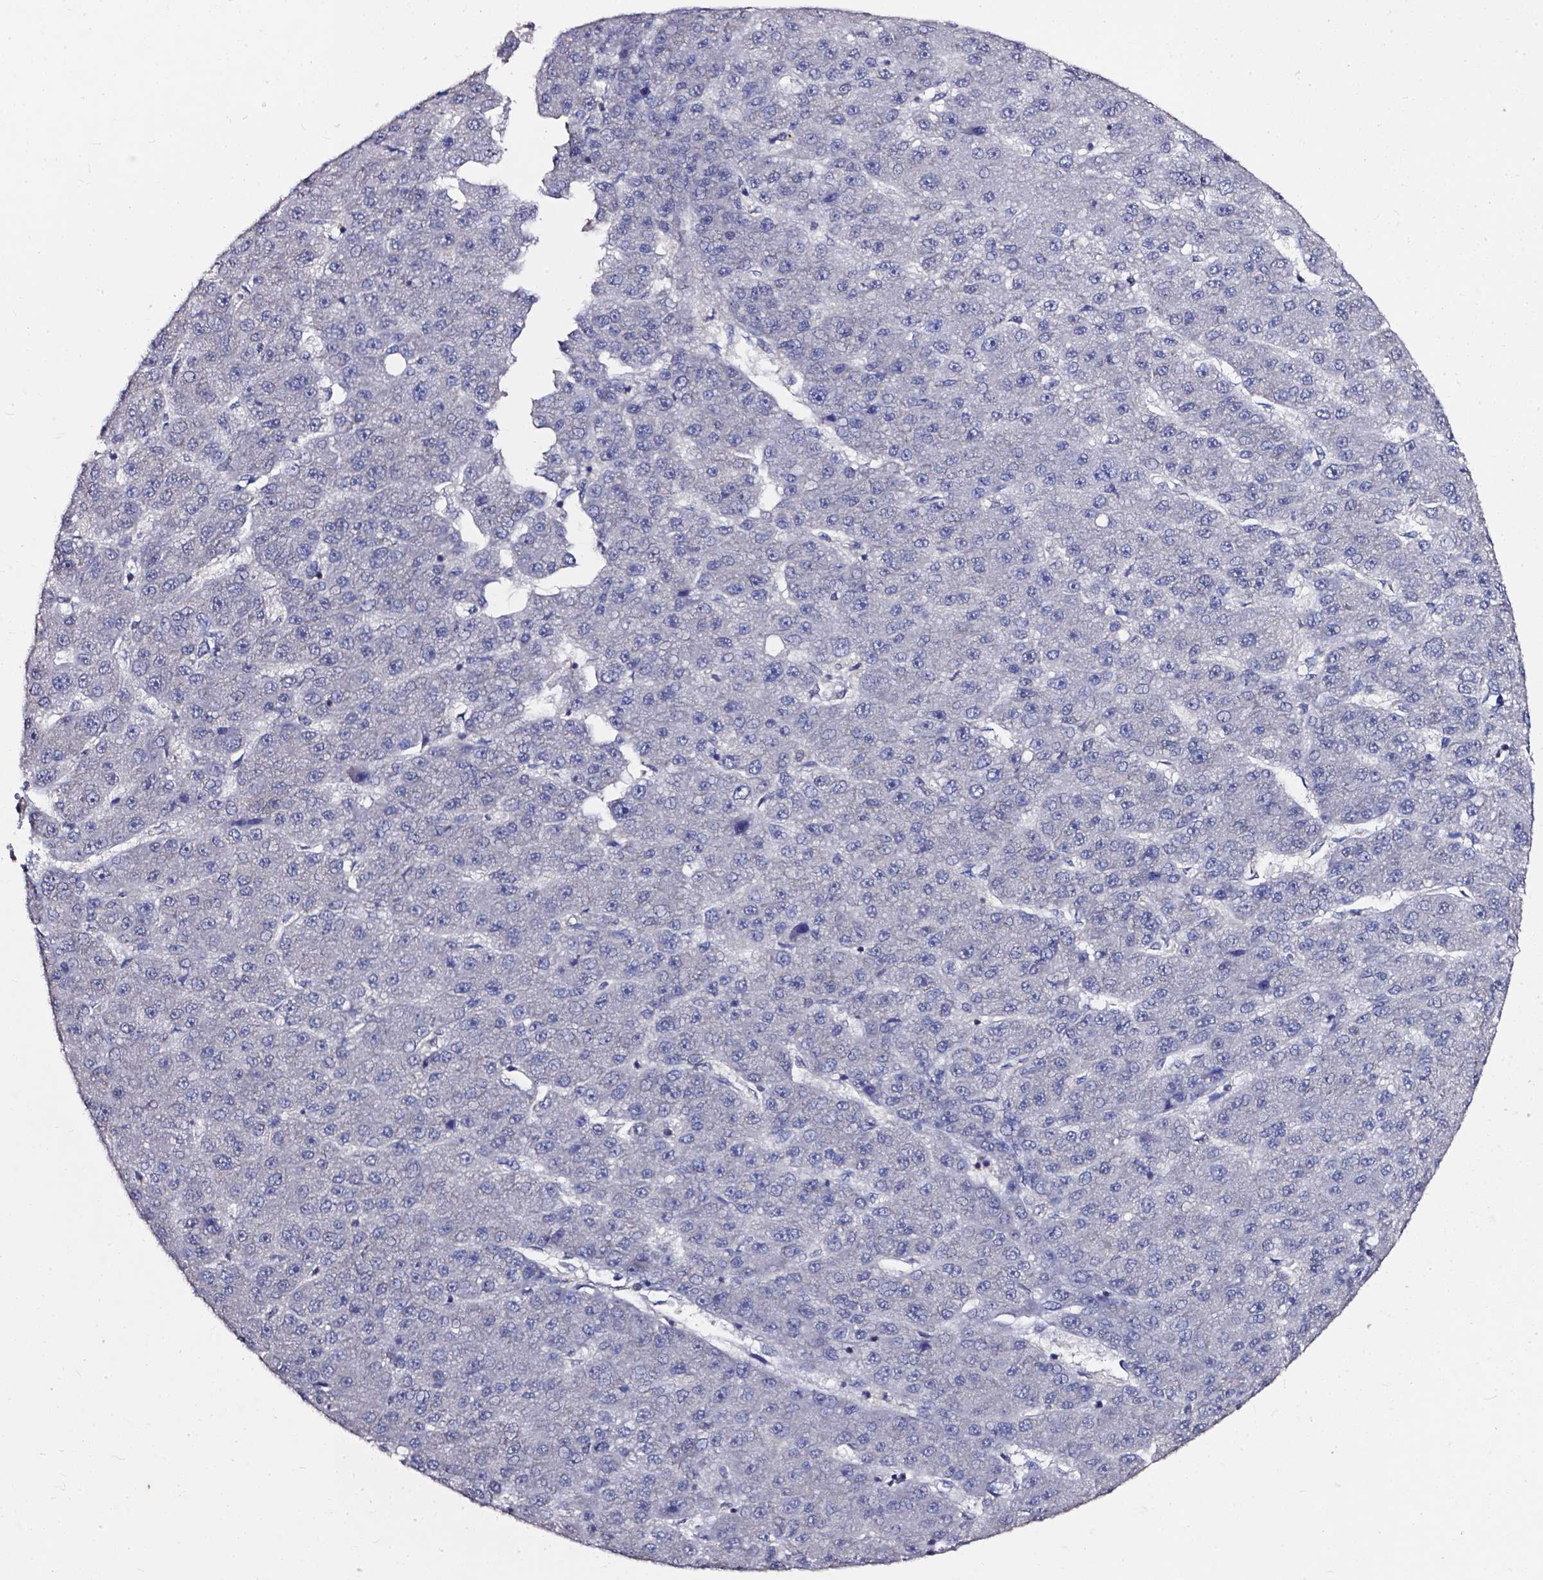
{"staining": {"intensity": "negative", "quantity": "none", "location": "none"}, "tissue": "liver cancer", "cell_type": "Tumor cells", "image_type": "cancer", "snomed": [{"axis": "morphology", "description": "Carcinoma, Hepatocellular, NOS"}, {"axis": "topography", "description": "Liver"}], "caption": "Immunohistochemical staining of liver hepatocellular carcinoma shows no significant expression in tumor cells. The staining is performed using DAB (3,3'-diaminobenzidine) brown chromogen with nuclei counter-stained in using hematoxylin.", "gene": "OTUB1", "patient": {"sex": "male", "age": 67}}